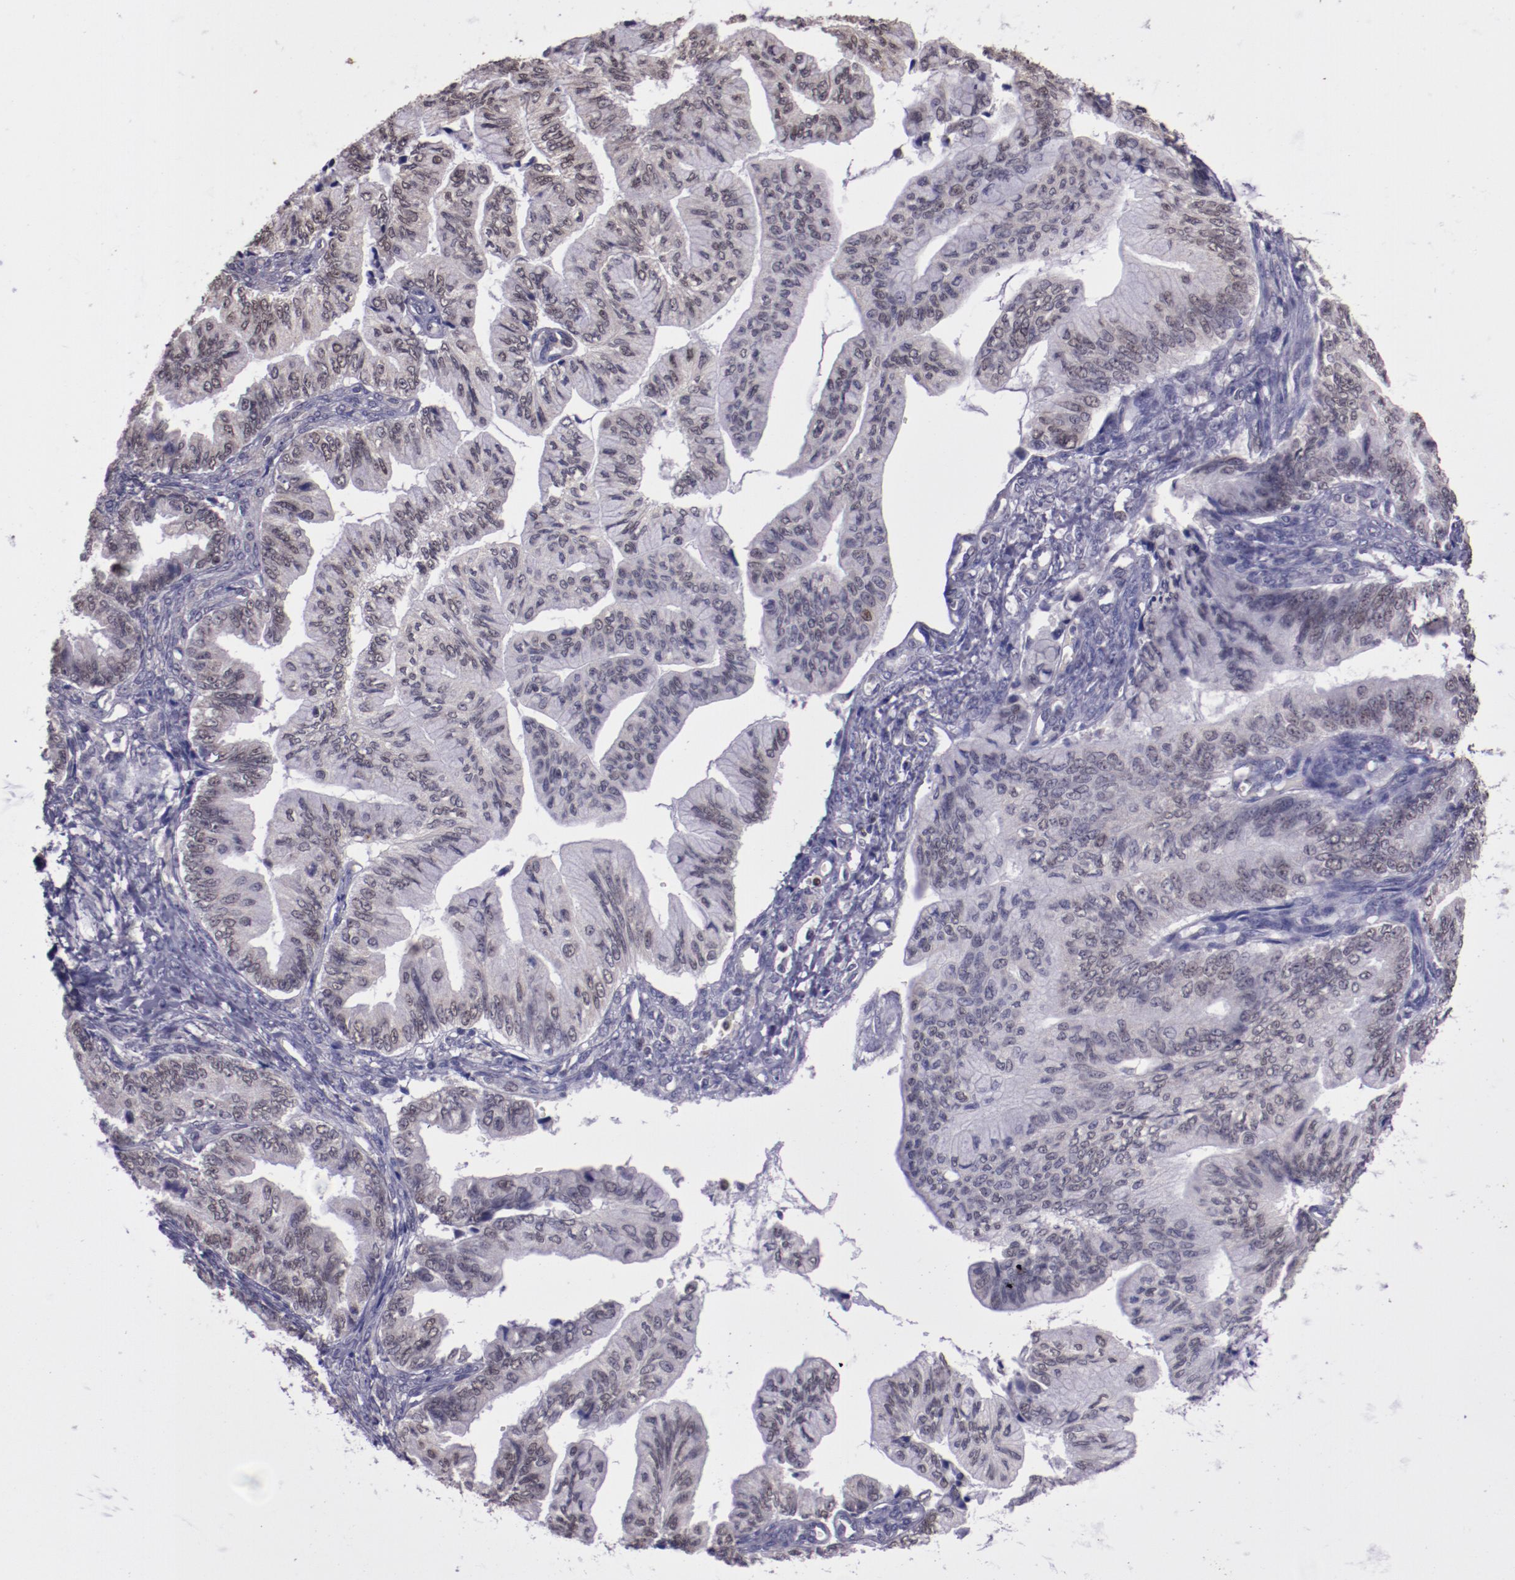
{"staining": {"intensity": "weak", "quantity": "<25%", "location": "nuclear"}, "tissue": "ovarian cancer", "cell_type": "Tumor cells", "image_type": "cancer", "snomed": [{"axis": "morphology", "description": "Cystadenocarcinoma, mucinous, NOS"}, {"axis": "topography", "description": "Ovary"}], "caption": "Tumor cells show no significant protein expression in ovarian mucinous cystadenocarcinoma. (DAB IHC with hematoxylin counter stain).", "gene": "ELF1", "patient": {"sex": "female", "age": 36}}